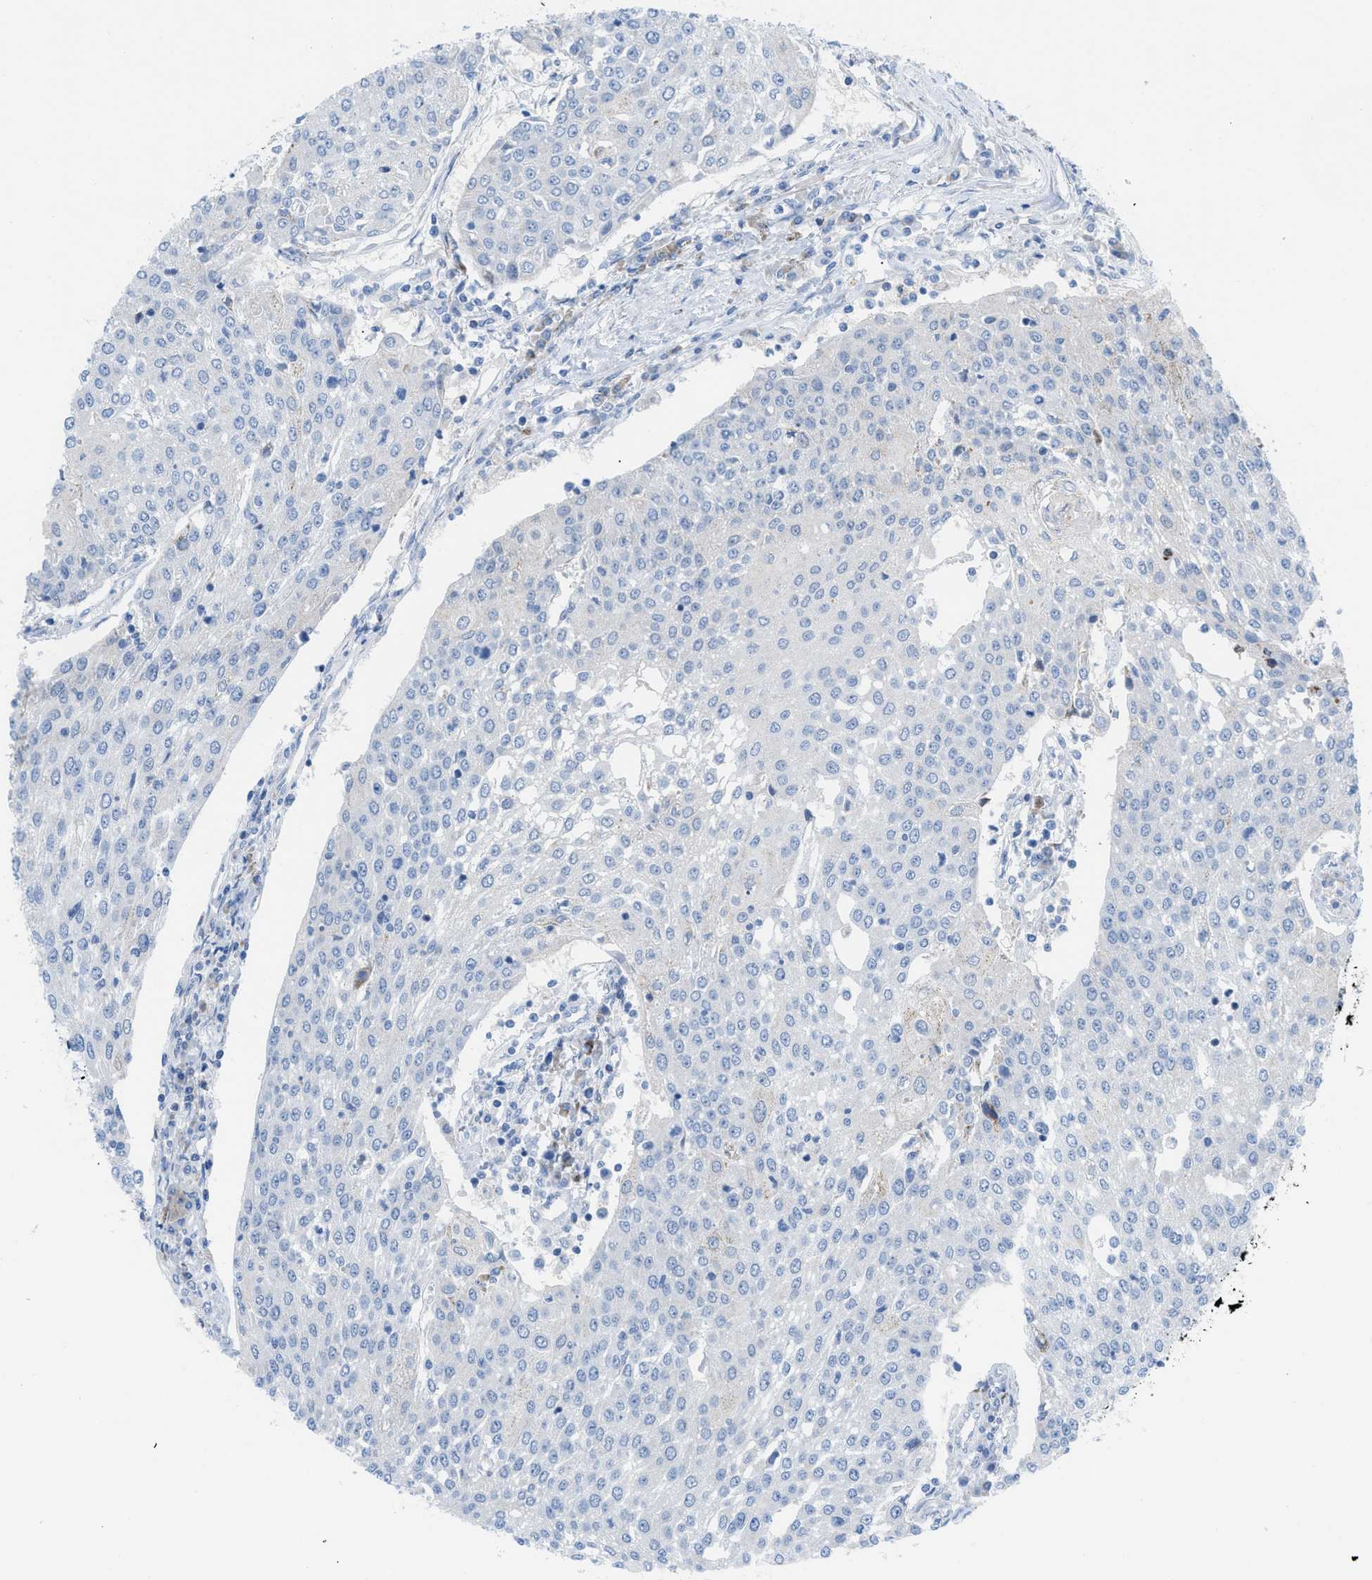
{"staining": {"intensity": "negative", "quantity": "none", "location": "none"}, "tissue": "urothelial cancer", "cell_type": "Tumor cells", "image_type": "cancer", "snomed": [{"axis": "morphology", "description": "Urothelial carcinoma, High grade"}, {"axis": "topography", "description": "Urinary bladder"}], "caption": "Immunohistochemistry image of urothelial carcinoma (high-grade) stained for a protein (brown), which displays no positivity in tumor cells. (Immunohistochemistry (ihc), brightfield microscopy, high magnification).", "gene": "RBBP9", "patient": {"sex": "female", "age": 85}}